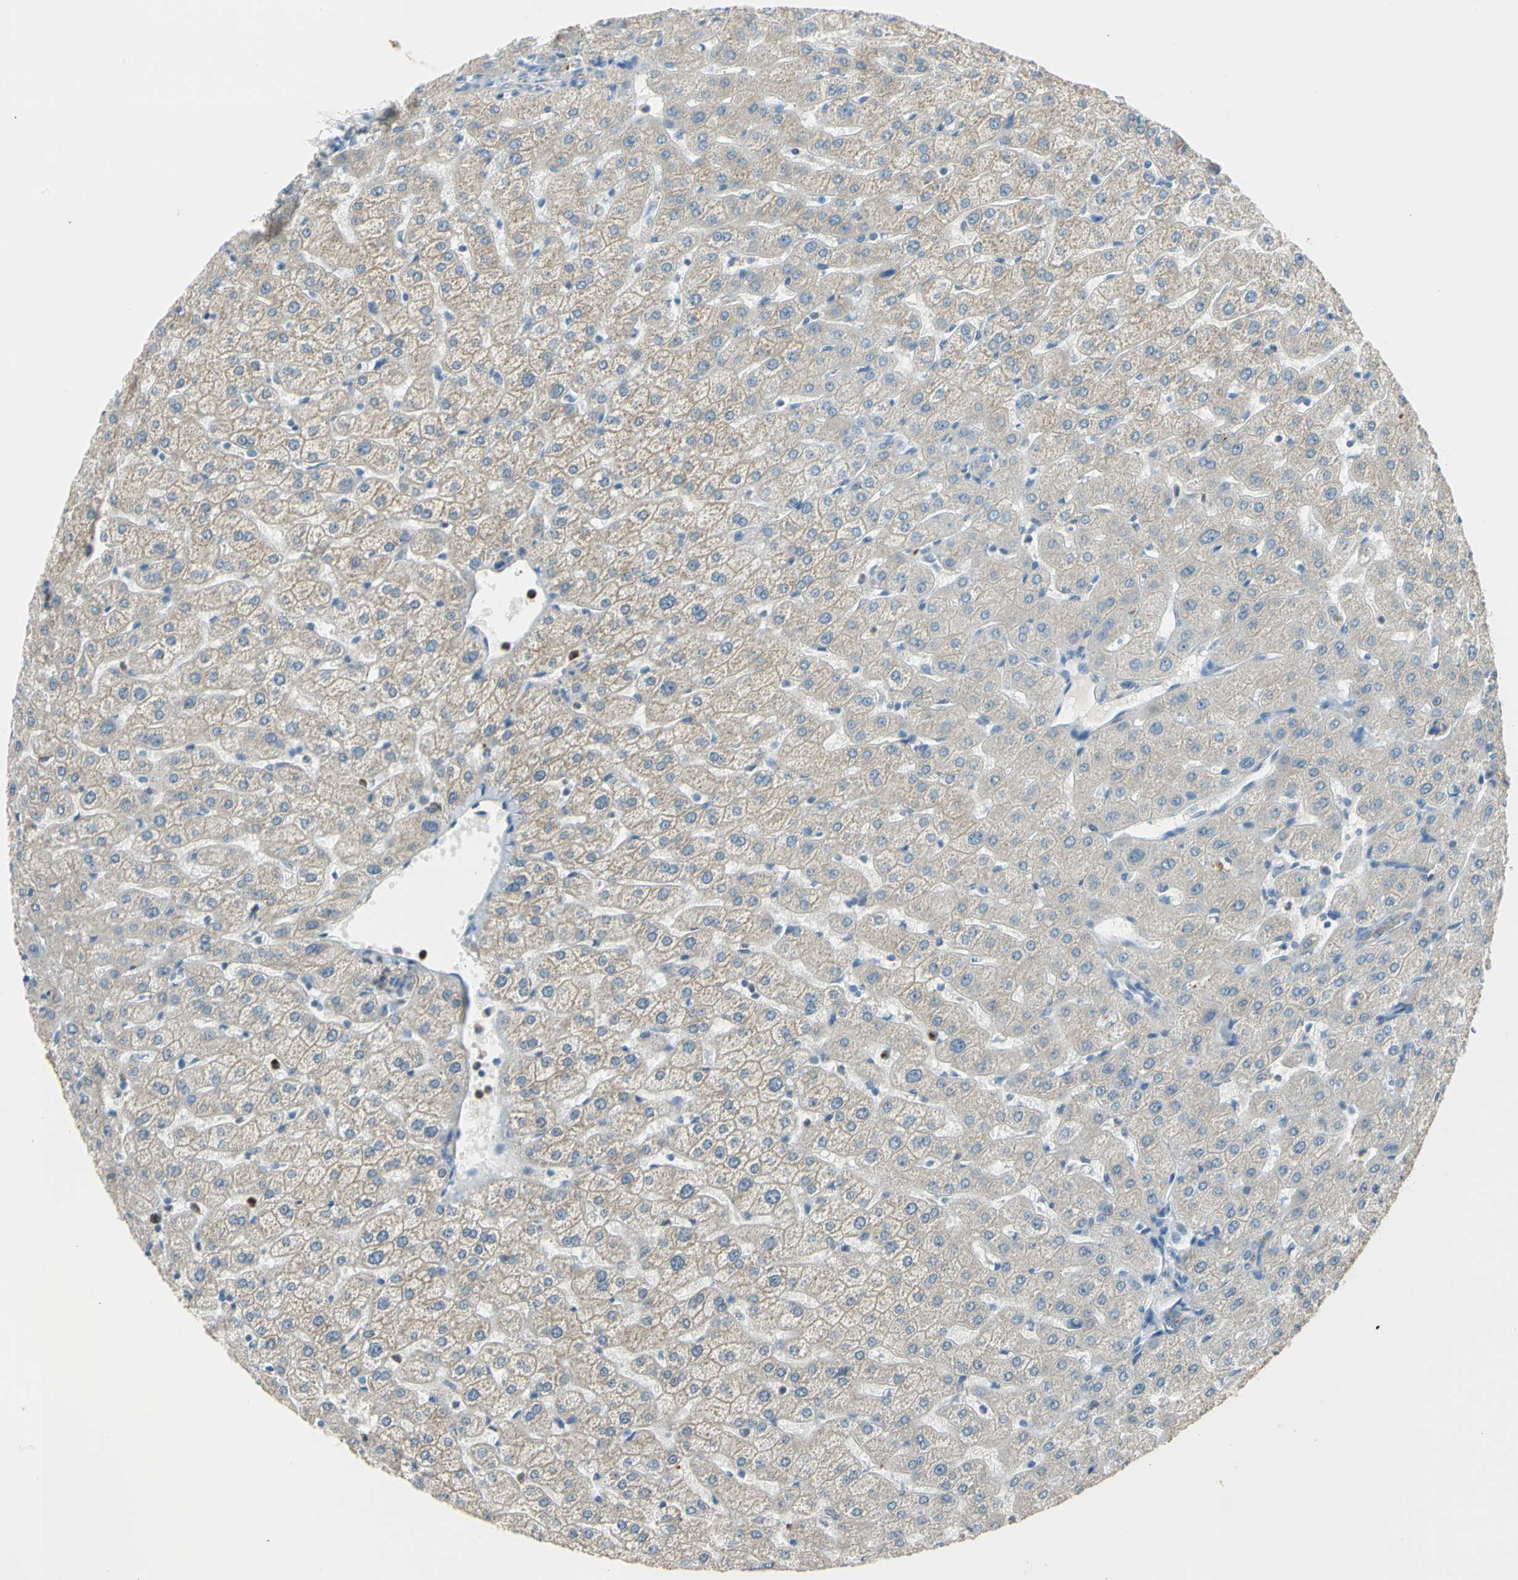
{"staining": {"intensity": "moderate", "quantity": ">75%", "location": "cytoplasmic/membranous"}, "tissue": "liver", "cell_type": "Cholangiocytes", "image_type": "normal", "snomed": [{"axis": "morphology", "description": "Normal tissue, NOS"}, {"axis": "morphology", "description": "Fibrosis, NOS"}, {"axis": "topography", "description": "Liver"}], "caption": "Immunohistochemical staining of unremarkable liver demonstrates >75% levels of moderate cytoplasmic/membranous protein staining in about >75% of cholangiocytes. Immunohistochemistry (ihc) stains the protein in brown and the nuclei are stained blue.", "gene": "LY6G6F", "patient": {"sex": "female", "age": 29}}